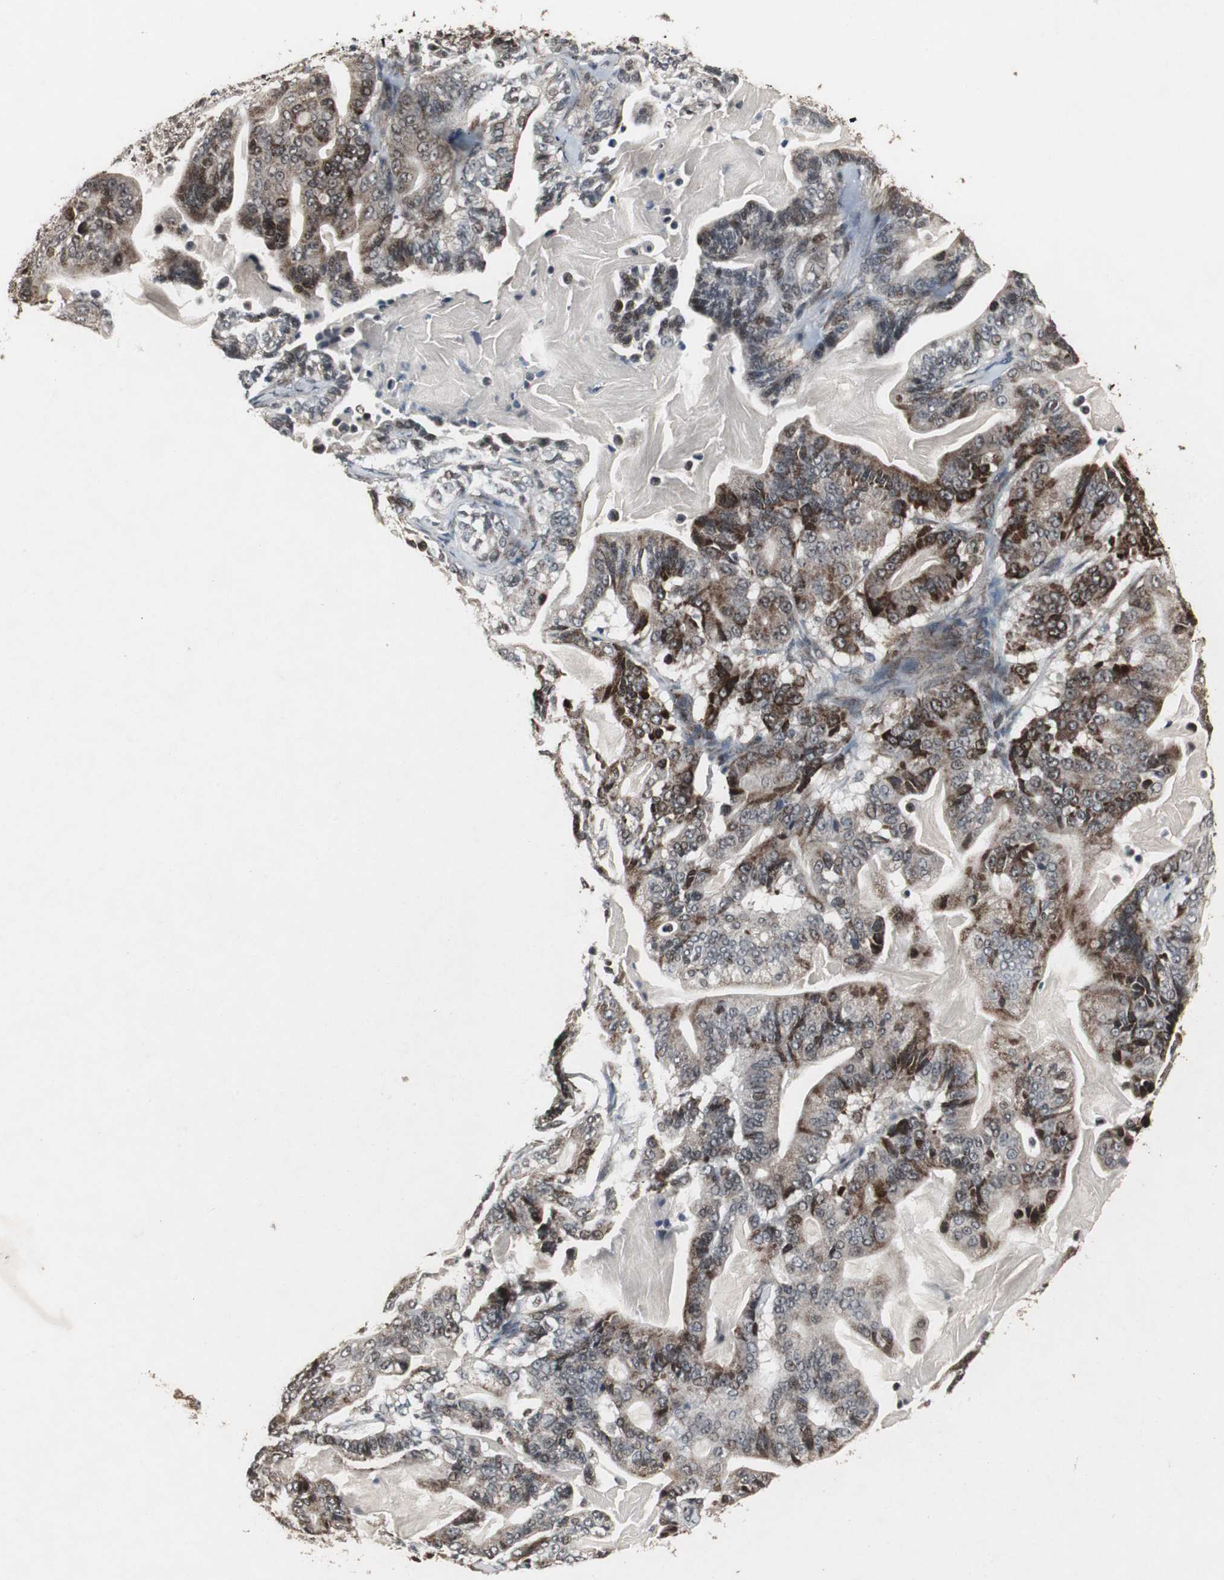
{"staining": {"intensity": "strong", "quantity": ">75%", "location": "cytoplasmic/membranous"}, "tissue": "pancreatic cancer", "cell_type": "Tumor cells", "image_type": "cancer", "snomed": [{"axis": "morphology", "description": "Adenocarcinoma, NOS"}, {"axis": "topography", "description": "Pancreas"}], "caption": "DAB (3,3'-diaminobenzidine) immunohistochemical staining of human pancreatic adenocarcinoma exhibits strong cytoplasmic/membranous protein staining in approximately >75% of tumor cells. The staining was performed using DAB to visualize the protein expression in brown, while the nuclei were stained in blue with hematoxylin (Magnification: 20x).", "gene": "MRPL40", "patient": {"sex": "male", "age": 63}}